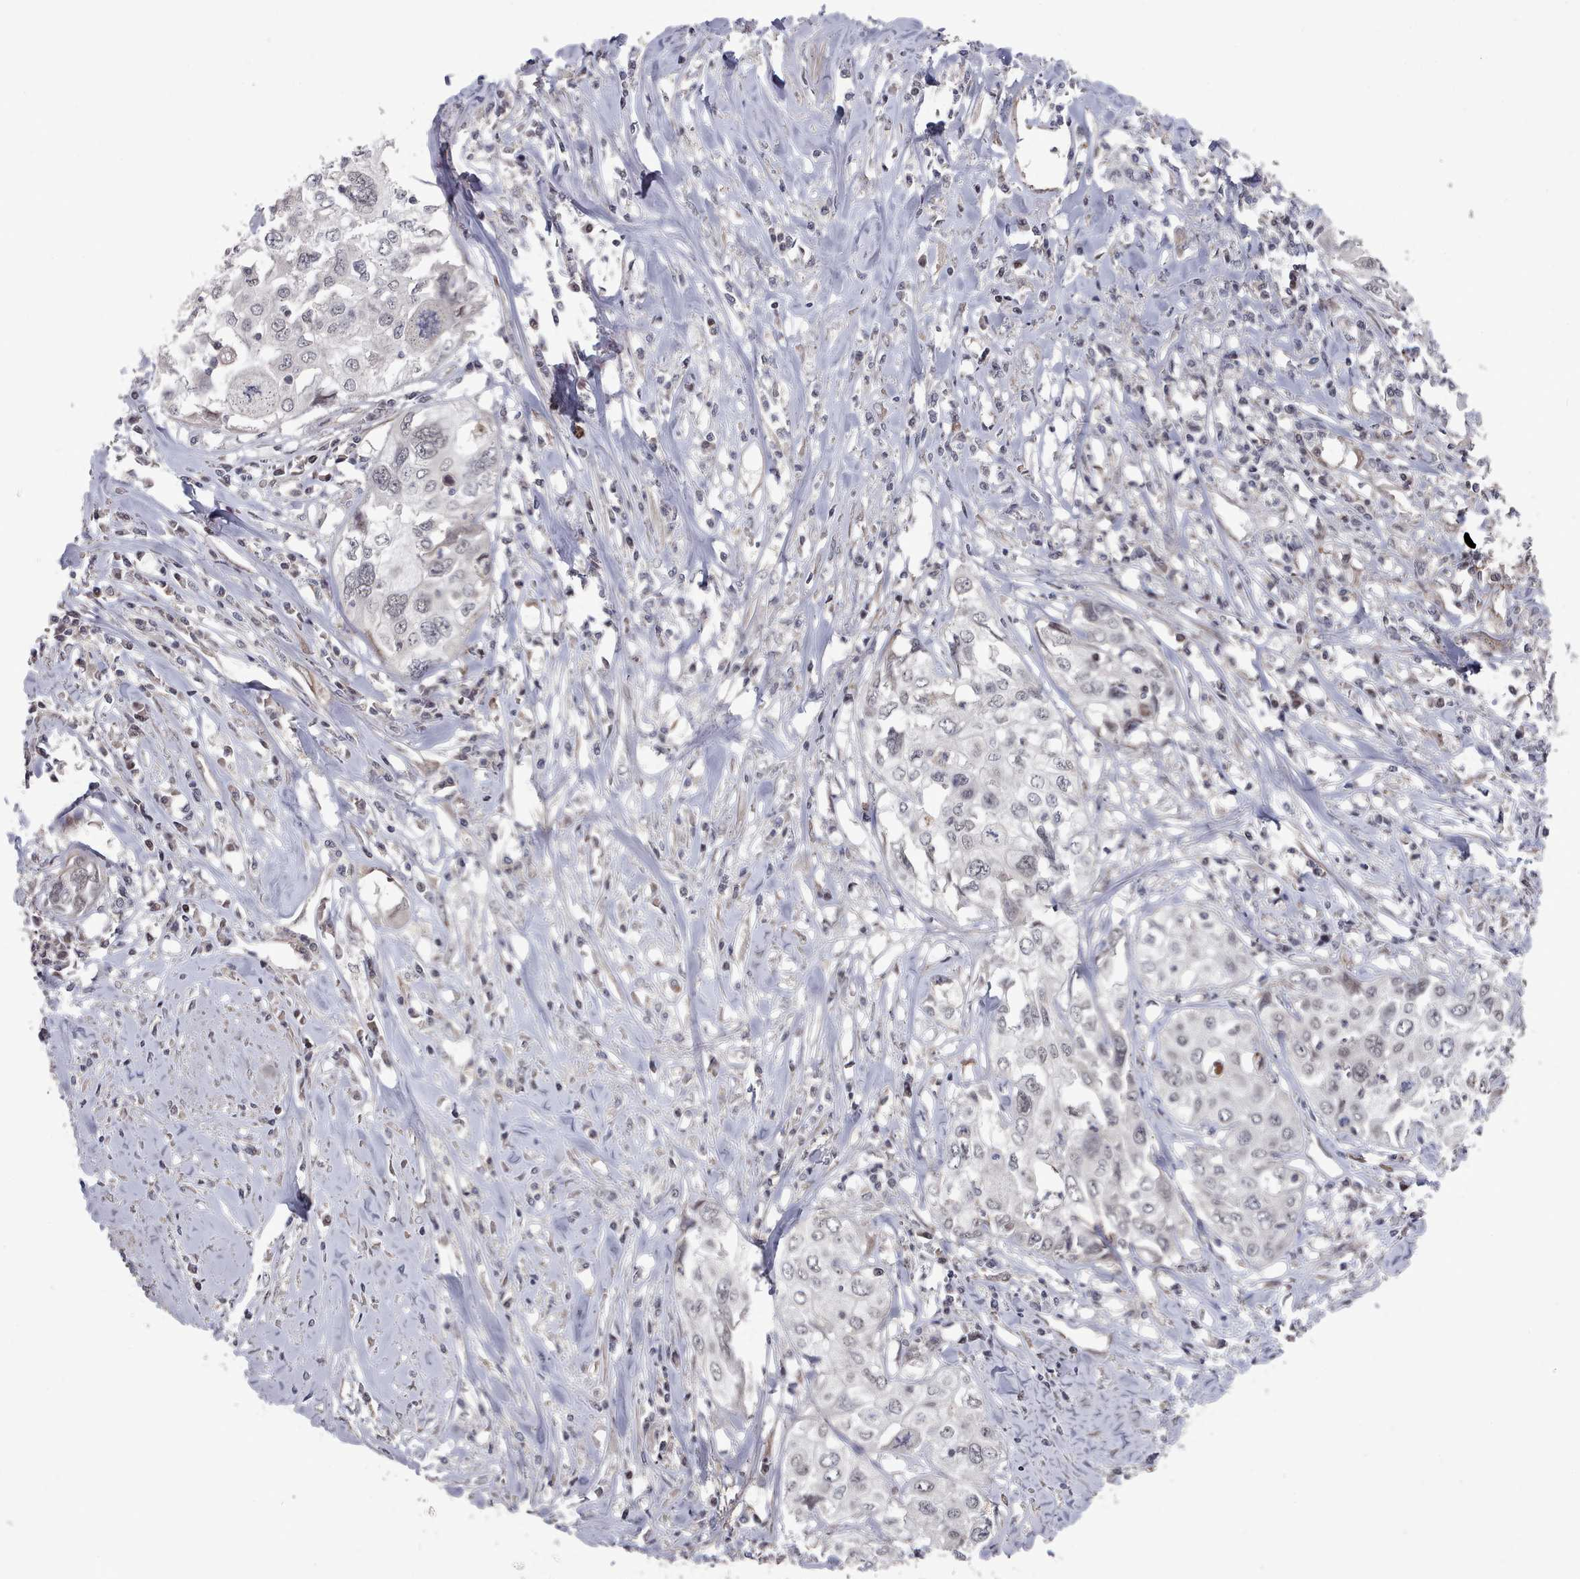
{"staining": {"intensity": "negative", "quantity": "none", "location": "none"}, "tissue": "cervical cancer", "cell_type": "Tumor cells", "image_type": "cancer", "snomed": [{"axis": "morphology", "description": "Squamous cell carcinoma, NOS"}, {"axis": "topography", "description": "Cervix"}], "caption": "The histopathology image displays no significant positivity in tumor cells of cervical cancer (squamous cell carcinoma).", "gene": "CPSF4", "patient": {"sex": "female", "age": 31}}